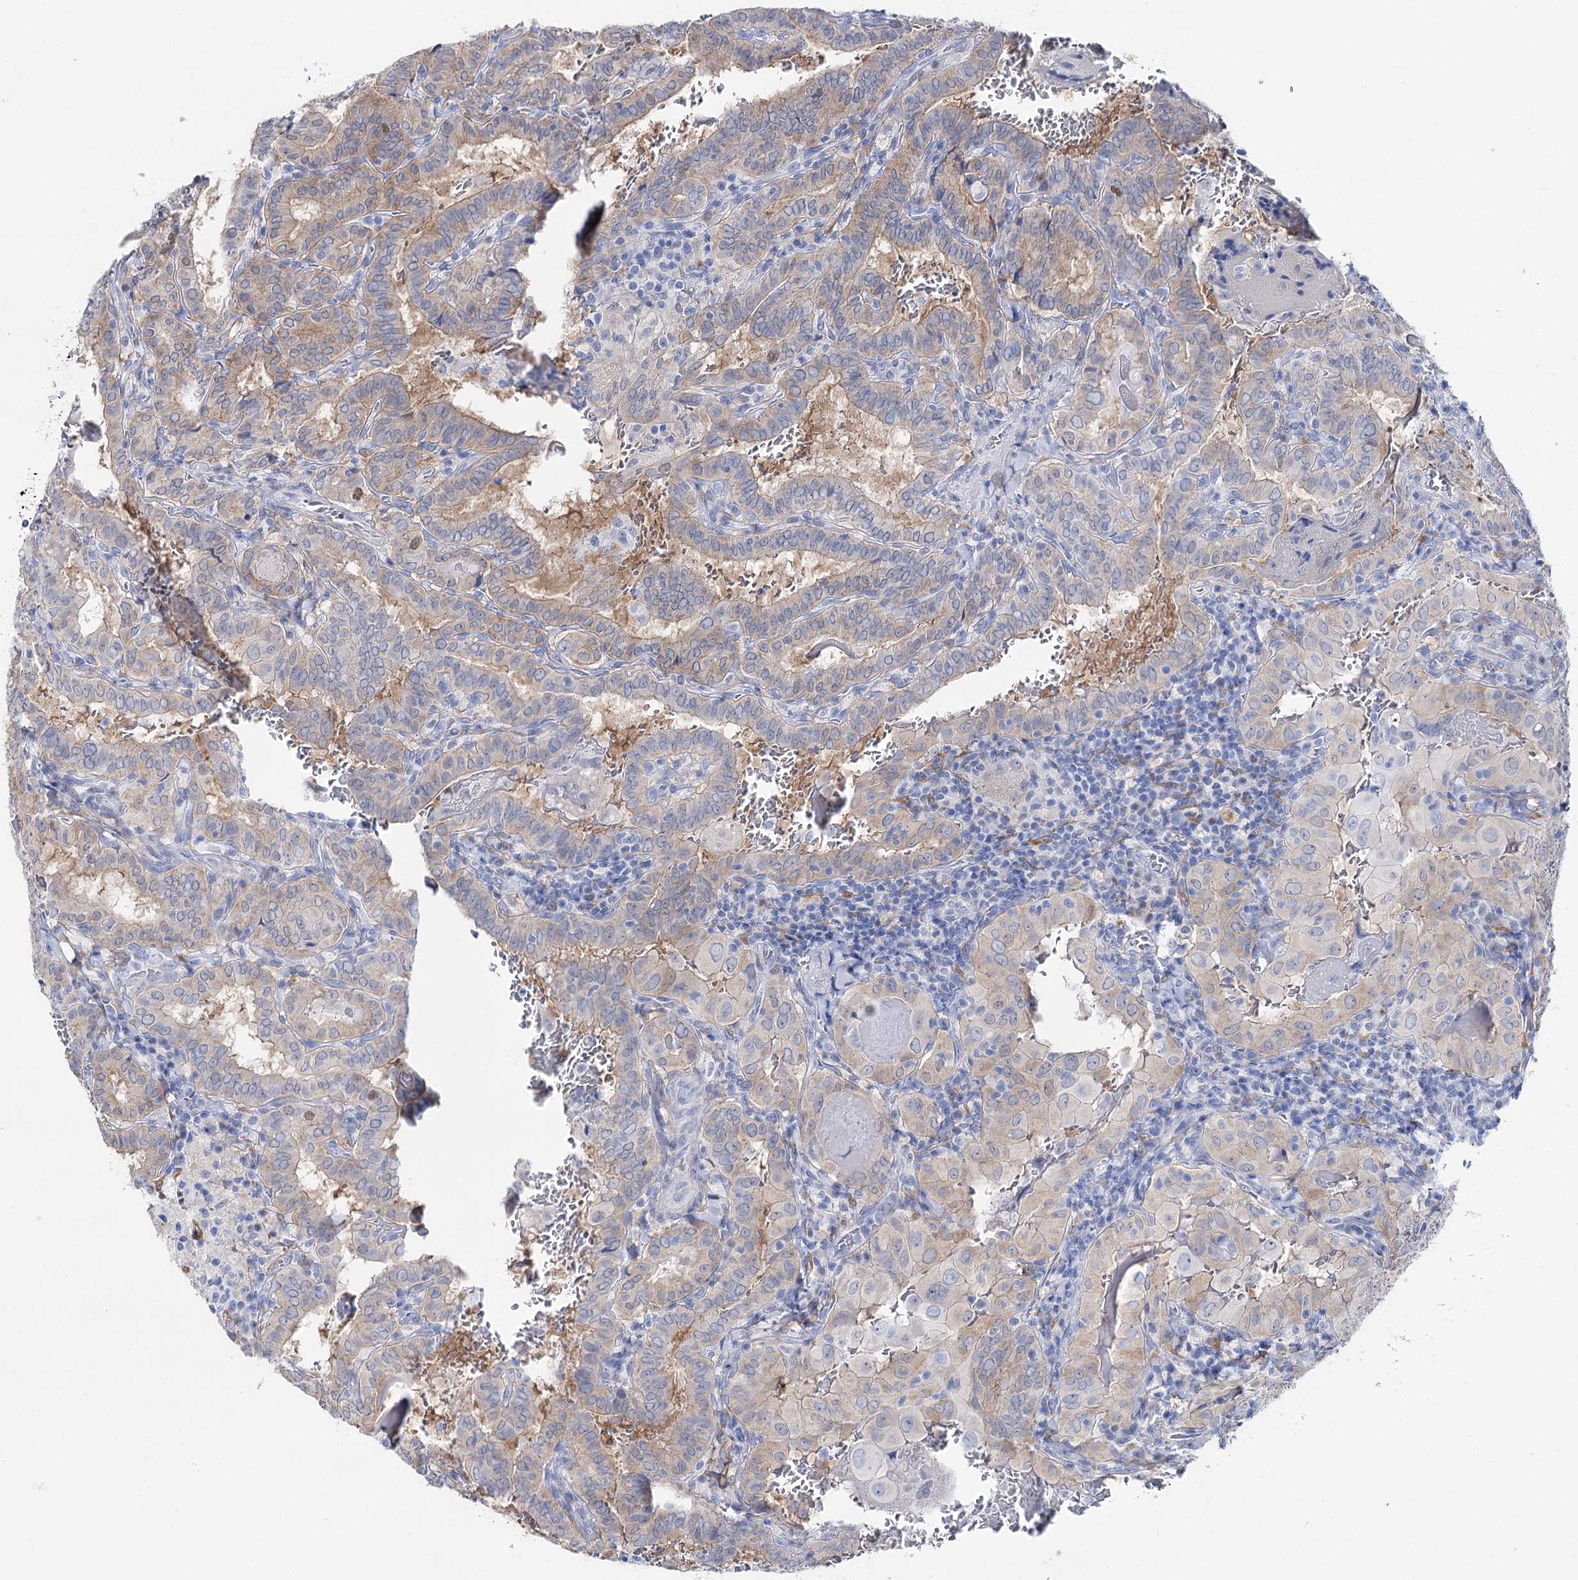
{"staining": {"intensity": "weak", "quantity": "<25%", "location": "cytoplasmic/membranous"}, "tissue": "thyroid cancer", "cell_type": "Tumor cells", "image_type": "cancer", "snomed": [{"axis": "morphology", "description": "Papillary adenocarcinoma, NOS"}, {"axis": "topography", "description": "Thyroid gland"}], "caption": "This photomicrograph is of thyroid cancer stained with IHC to label a protein in brown with the nuclei are counter-stained blue. There is no positivity in tumor cells. Brightfield microscopy of immunohistochemistry stained with DAB (3,3'-diaminobenzidine) (brown) and hematoxylin (blue), captured at high magnification.", "gene": "UGDH", "patient": {"sex": "female", "age": 72}}